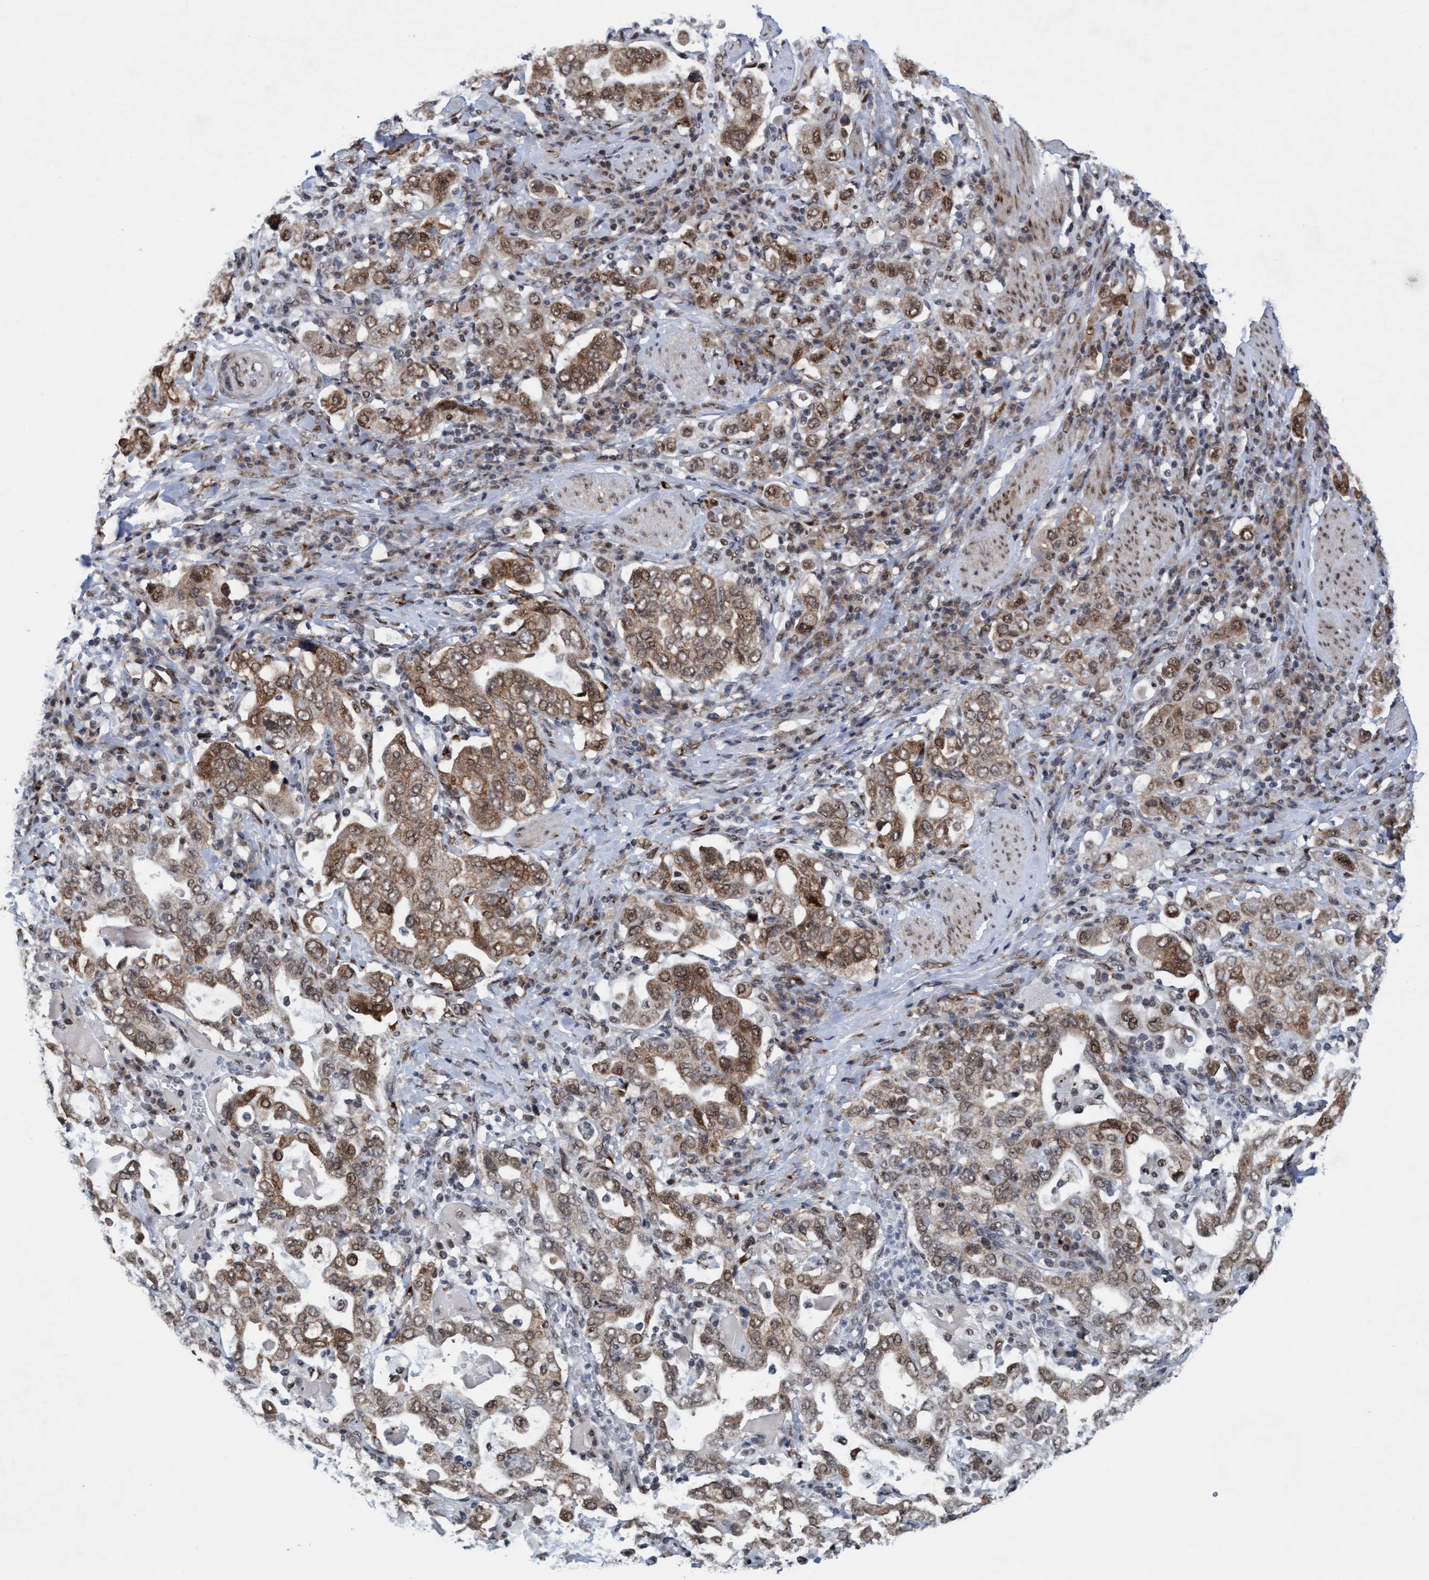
{"staining": {"intensity": "moderate", "quantity": ">75%", "location": "cytoplasmic/membranous,nuclear"}, "tissue": "stomach cancer", "cell_type": "Tumor cells", "image_type": "cancer", "snomed": [{"axis": "morphology", "description": "Adenocarcinoma, NOS"}, {"axis": "topography", "description": "Stomach, upper"}], "caption": "Immunohistochemical staining of human stomach cancer (adenocarcinoma) shows medium levels of moderate cytoplasmic/membranous and nuclear protein expression in about >75% of tumor cells. Ihc stains the protein in brown and the nuclei are stained blue.", "gene": "GLT6D1", "patient": {"sex": "male", "age": 62}}